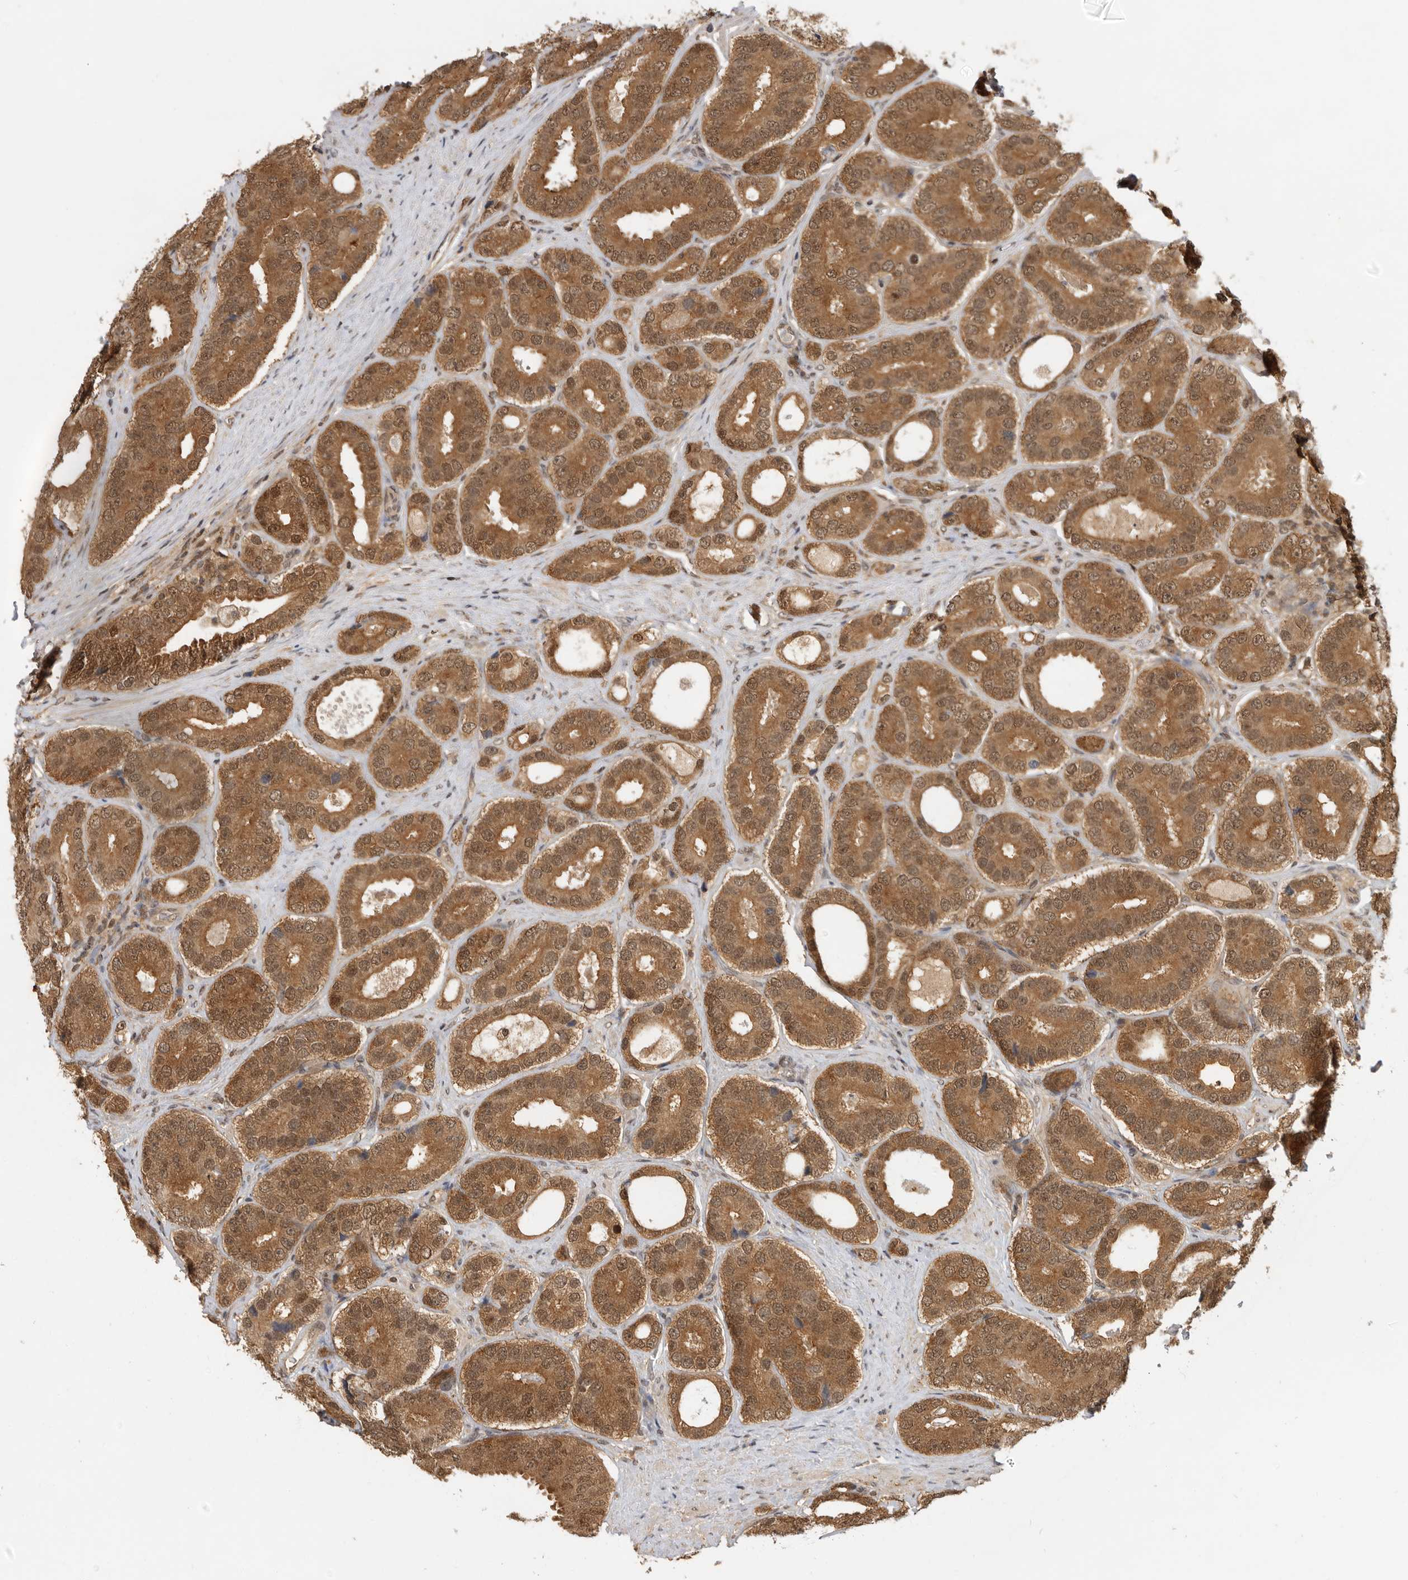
{"staining": {"intensity": "moderate", "quantity": ">75%", "location": "cytoplasmic/membranous,nuclear"}, "tissue": "prostate cancer", "cell_type": "Tumor cells", "image_type": "cancer", "snomed": [{"axis": "morphology", "description": "Adenocarcinoma, High grade"}, {"axis": "topography", "description": "Prostate"}], "caption": "Immunohistochemistry (IHC) image of neoplastic tissue: prostate cancer (adenocarcinoma (high-grade)) stained using IHC demonstrates medium levels of moderate protein expression localized specifically in the cytoplasmic/membranous and nuclear of tumor cells, appearing as a cytoplasmic/membranous and nuclear brown color.", "gene": "ADPRS", "patient": {"sex": "male", "age": 56}}